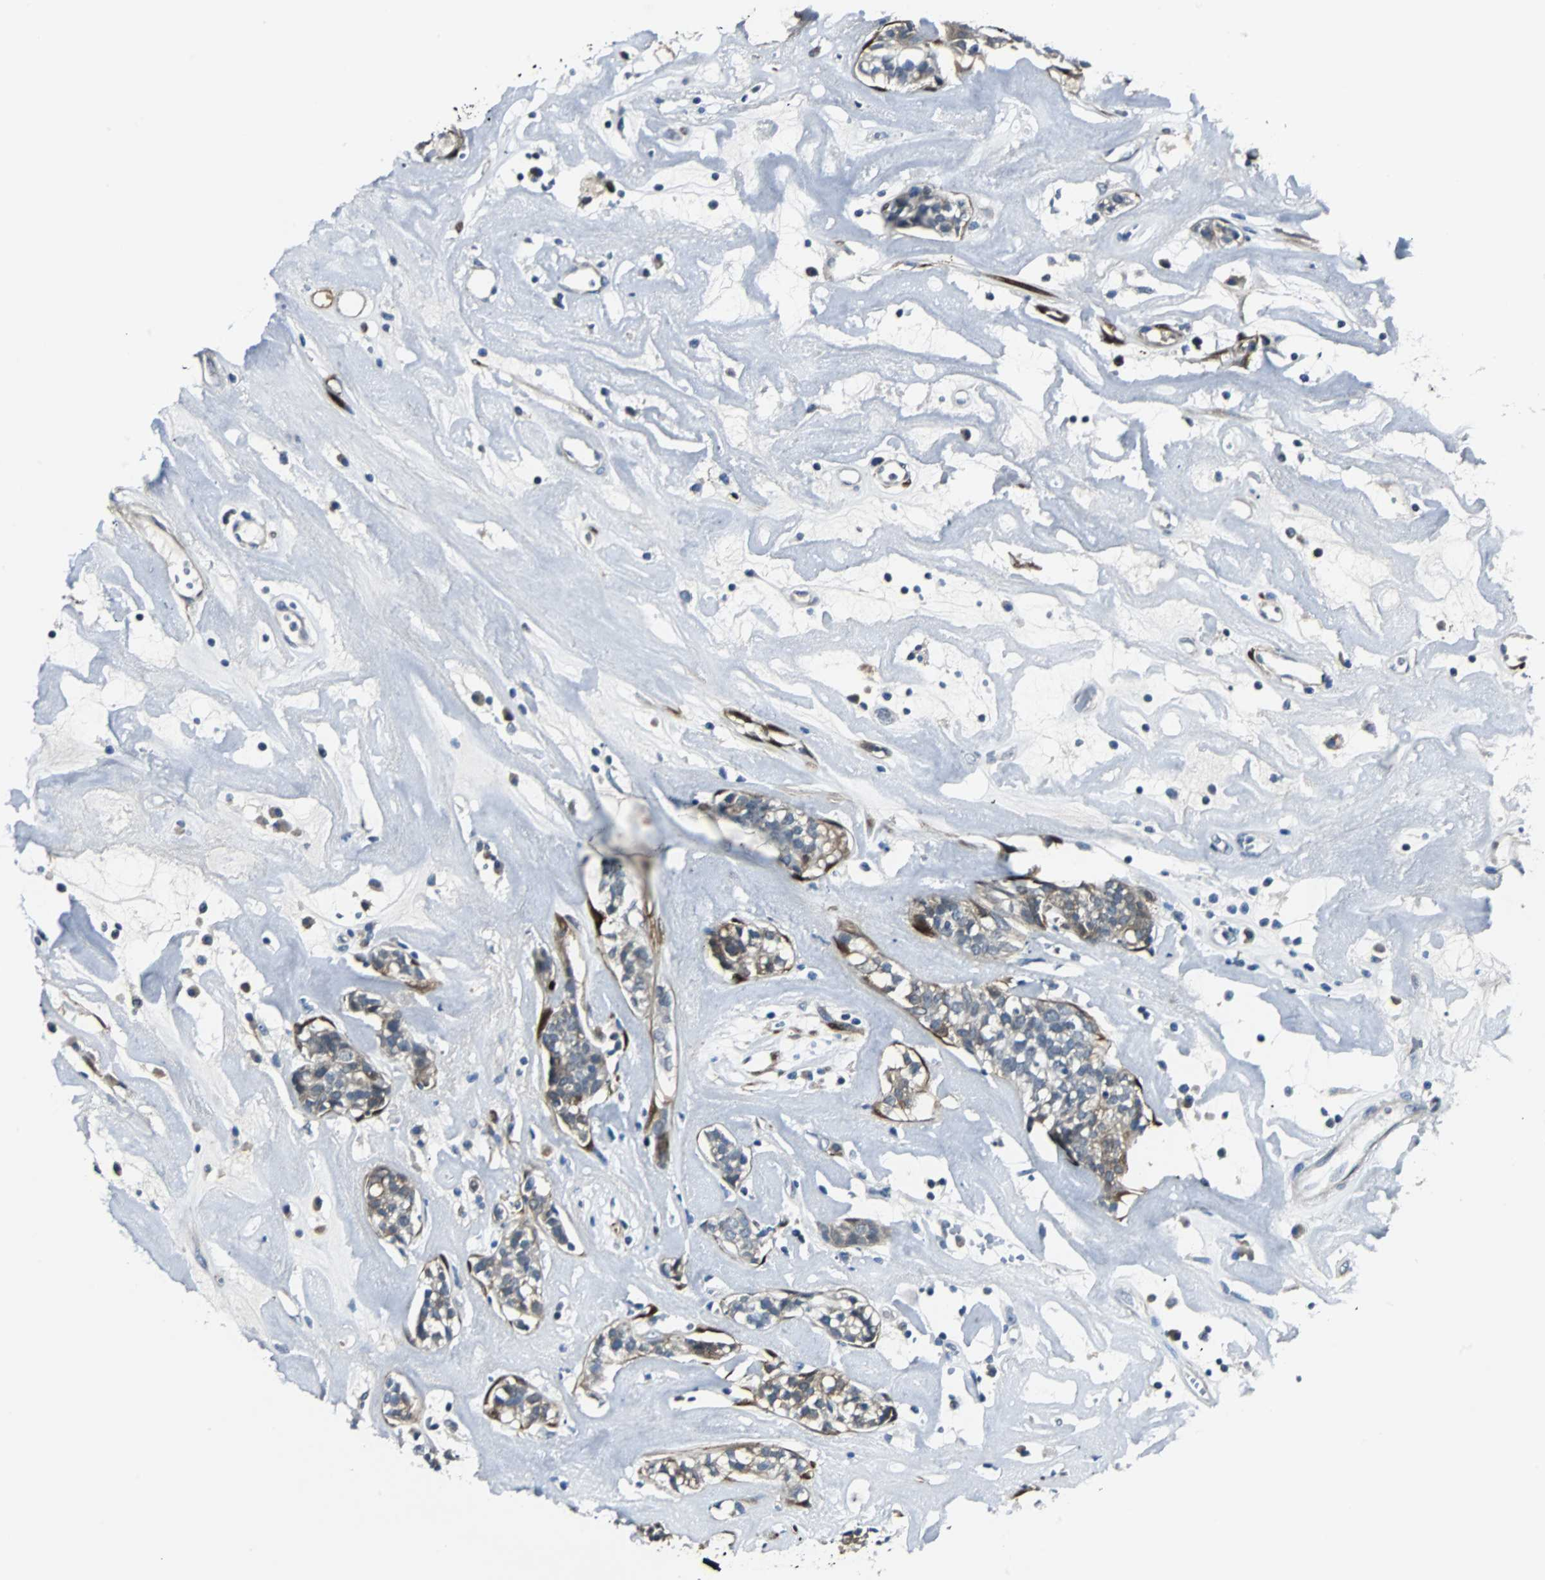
{"staining": {"intensity": "moderate", "quantity": ">75%", "location": "cytoplasmic/membranous"}, "tissue": "head and neck cancer", "cell_type": "Tumor cells", "image_type": "cancer", "snomed": [{"axis": "morphology", "description": "Adenocarcinoma, NOS"}, {"axis": "topography", "description": "Salivary gland"}, {"axis": "topography", "description": "Head-Neck"}], "caption": "Head and neck cancer tissue displays moderate cytoplasmic/membranous expression in about >75% of tumor cells, visualized by immunohistochemistry. (IHC, brightfield microscopy, high magnification).", "gene": "FHL2", "patient": {"sex": "female", "age": 65}}